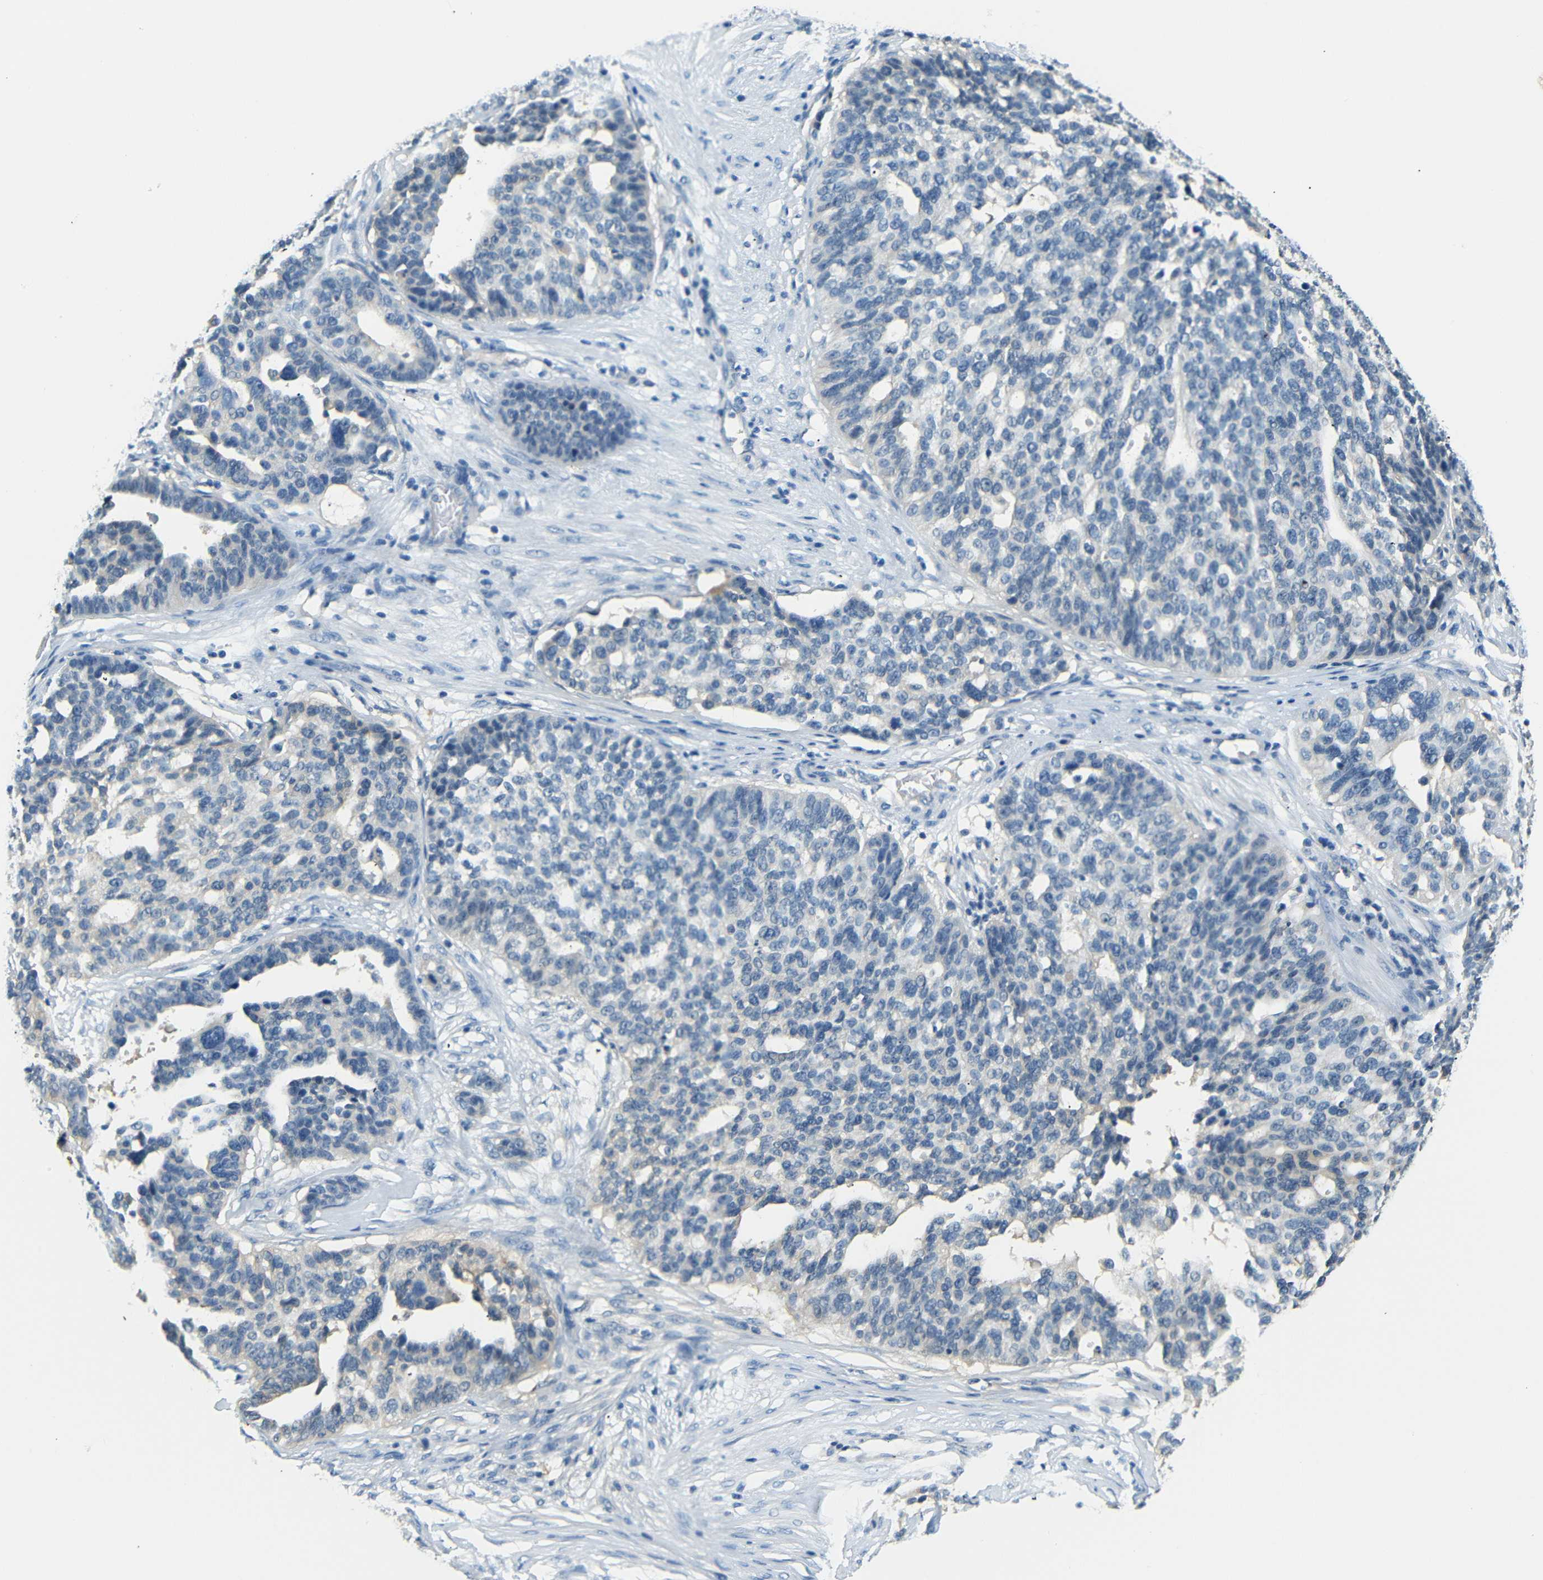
{"staining": {"intensity": "weak", "quantity": "<25%", "location": "cytoplasmic/membranous"}, "tissue": "ovarian cancer", "cell_type": "Tumor cells", "image_type": "cancer", "snomed": [{"axis": "morphology", "description": "Cystadenocarcinoma, serous, NOS"}, {"axis": "topography", "description": "Ovary"}], "caption": "DAB immunohistochemical staining of human ovarian cancer displays no significant positivity in tumor cells.", "gene": "SFN", "patient": {"sex": "female", "age": 59}}